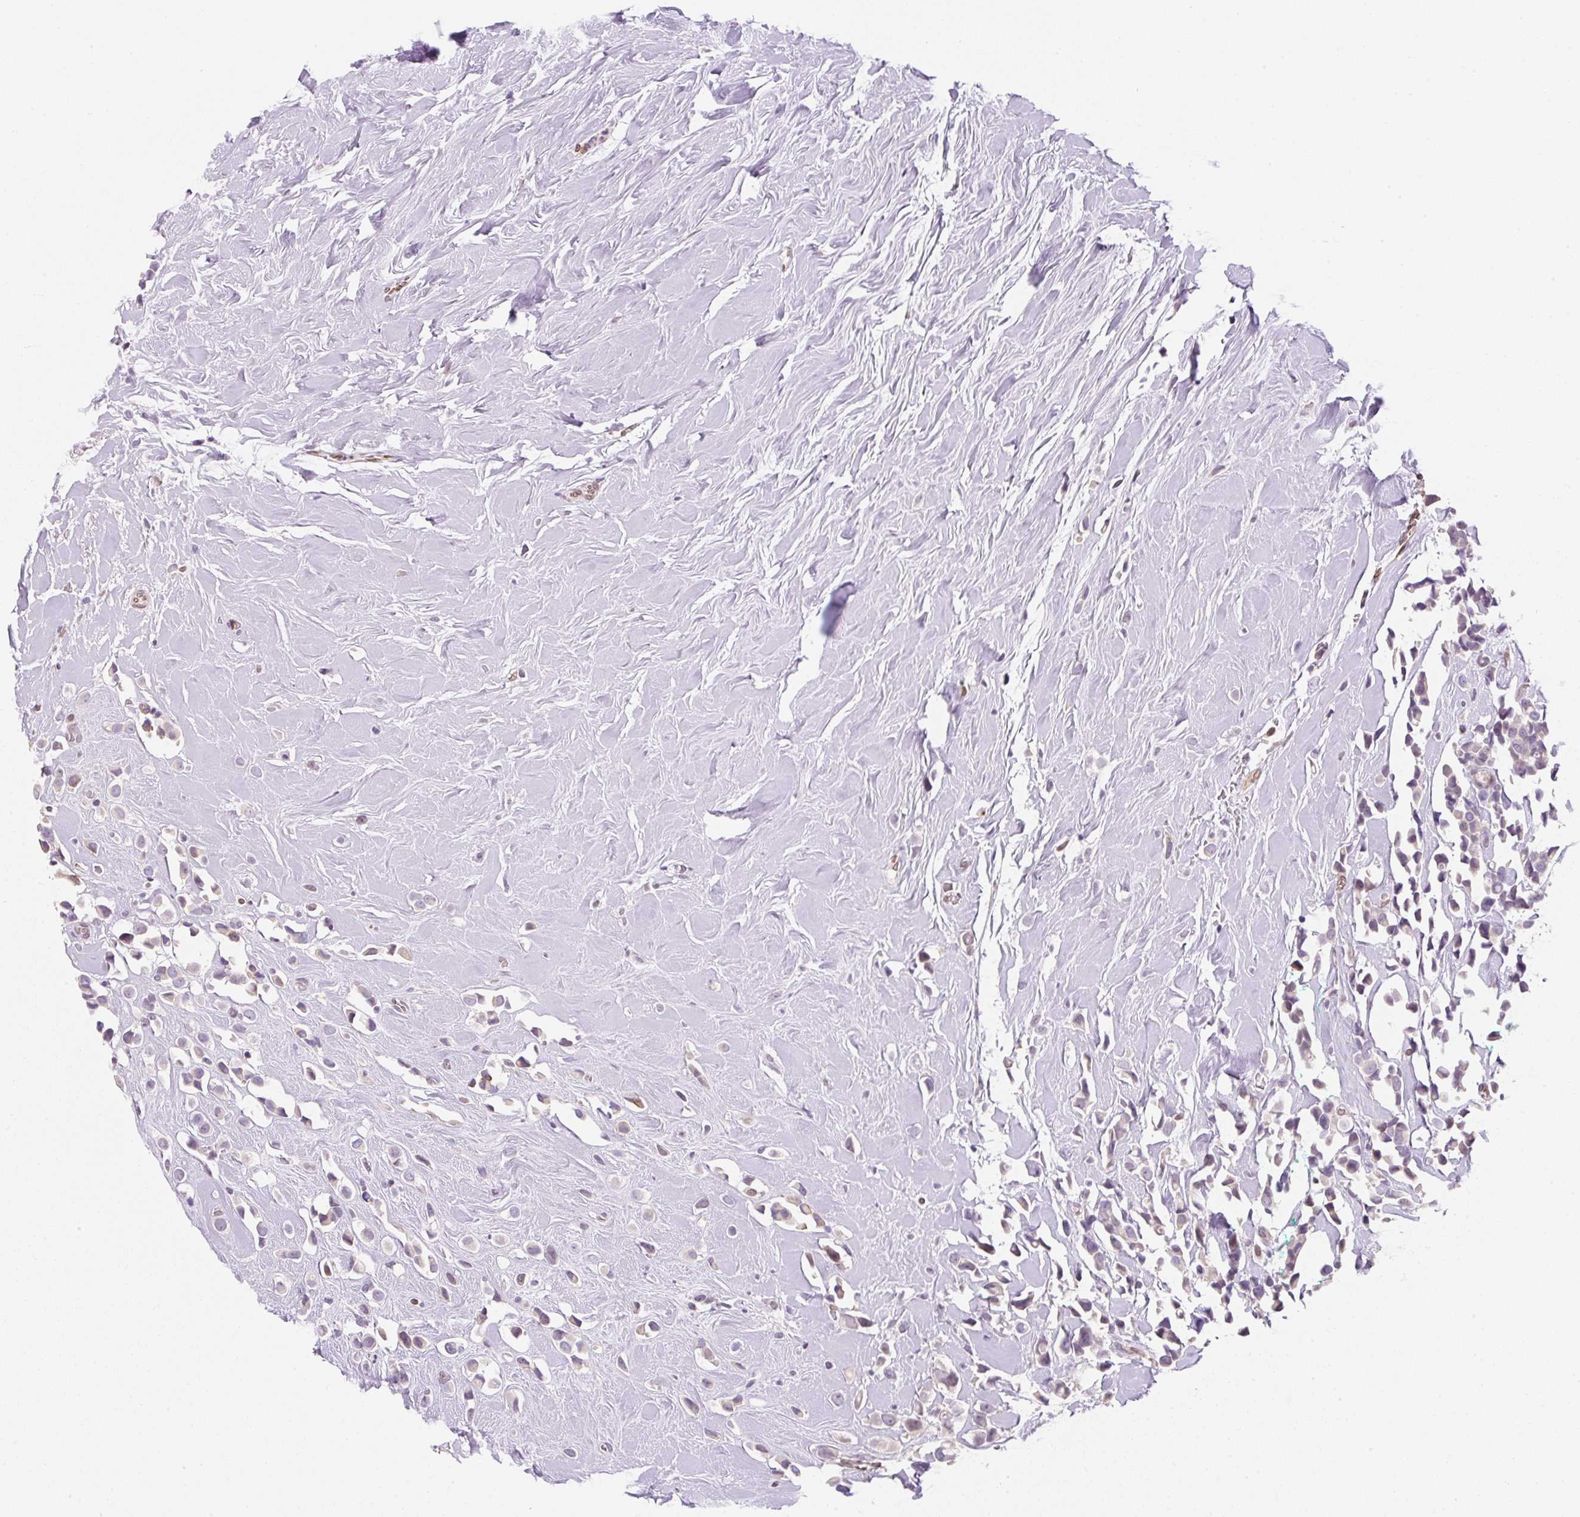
{"staining": {"intensity": "weak", "quantity": "25%-75%", "location": "cytoplasmic/membranous"}, "tissue": "breast cancer", "cell_type": "Tumor cells", "image_type": "cancer", "snomed": [{"axis": "morphology", "description": "Duct carcinoma"}, {"axis": "topography", "description": "Breast"}], "caption": "Intraductal carcinoma (breast) stained for a protein shows weak cytoplasmic/membranous positivity in tumor cells.", "gene": "SYNE3", "patient": {"sex": "female", "age": 80}}